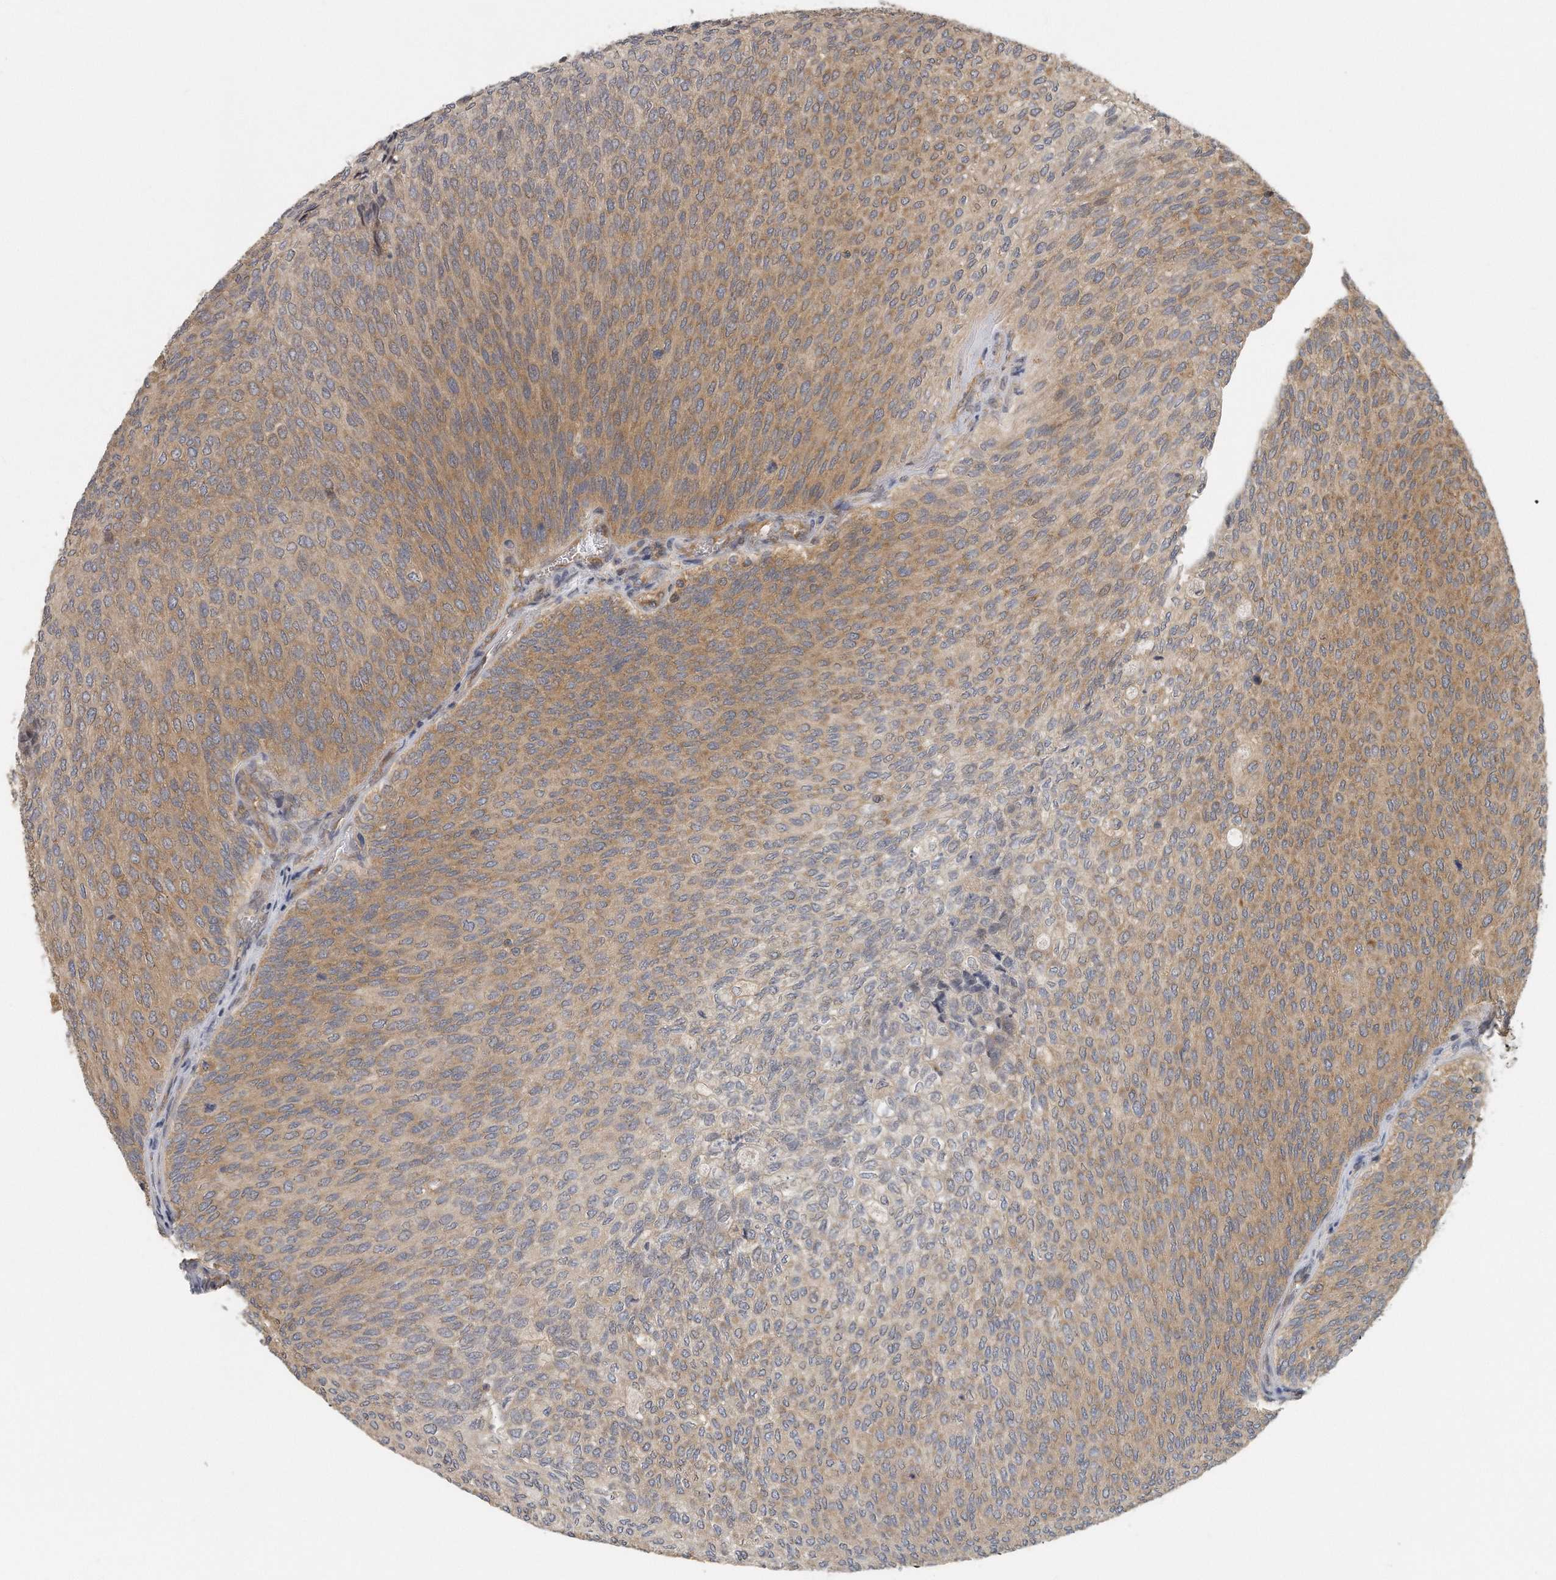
{"staining": {"intensity": "moderate", "quantity": "25%-75%", "location": "cytoplasmic/membranous"}, "tissue": "urothelial cancer", "cell_type": "Tumor cells", "image_type": "cancer", "snomed": [{"axis": "morphology", "description": "Urothelial carcinoma, Low grade"}, {"axis": "topography", "description": "Urinary bladder"}], "caption": "Human urothelial carcinoma (low-grade) stained with a brown dye reveals moderate cytoplasmic/membranous positive staining in about 25%-75% of tumor cells.", "gene": "EIF3I", "patient": {"sex": "female", "age": 79}}